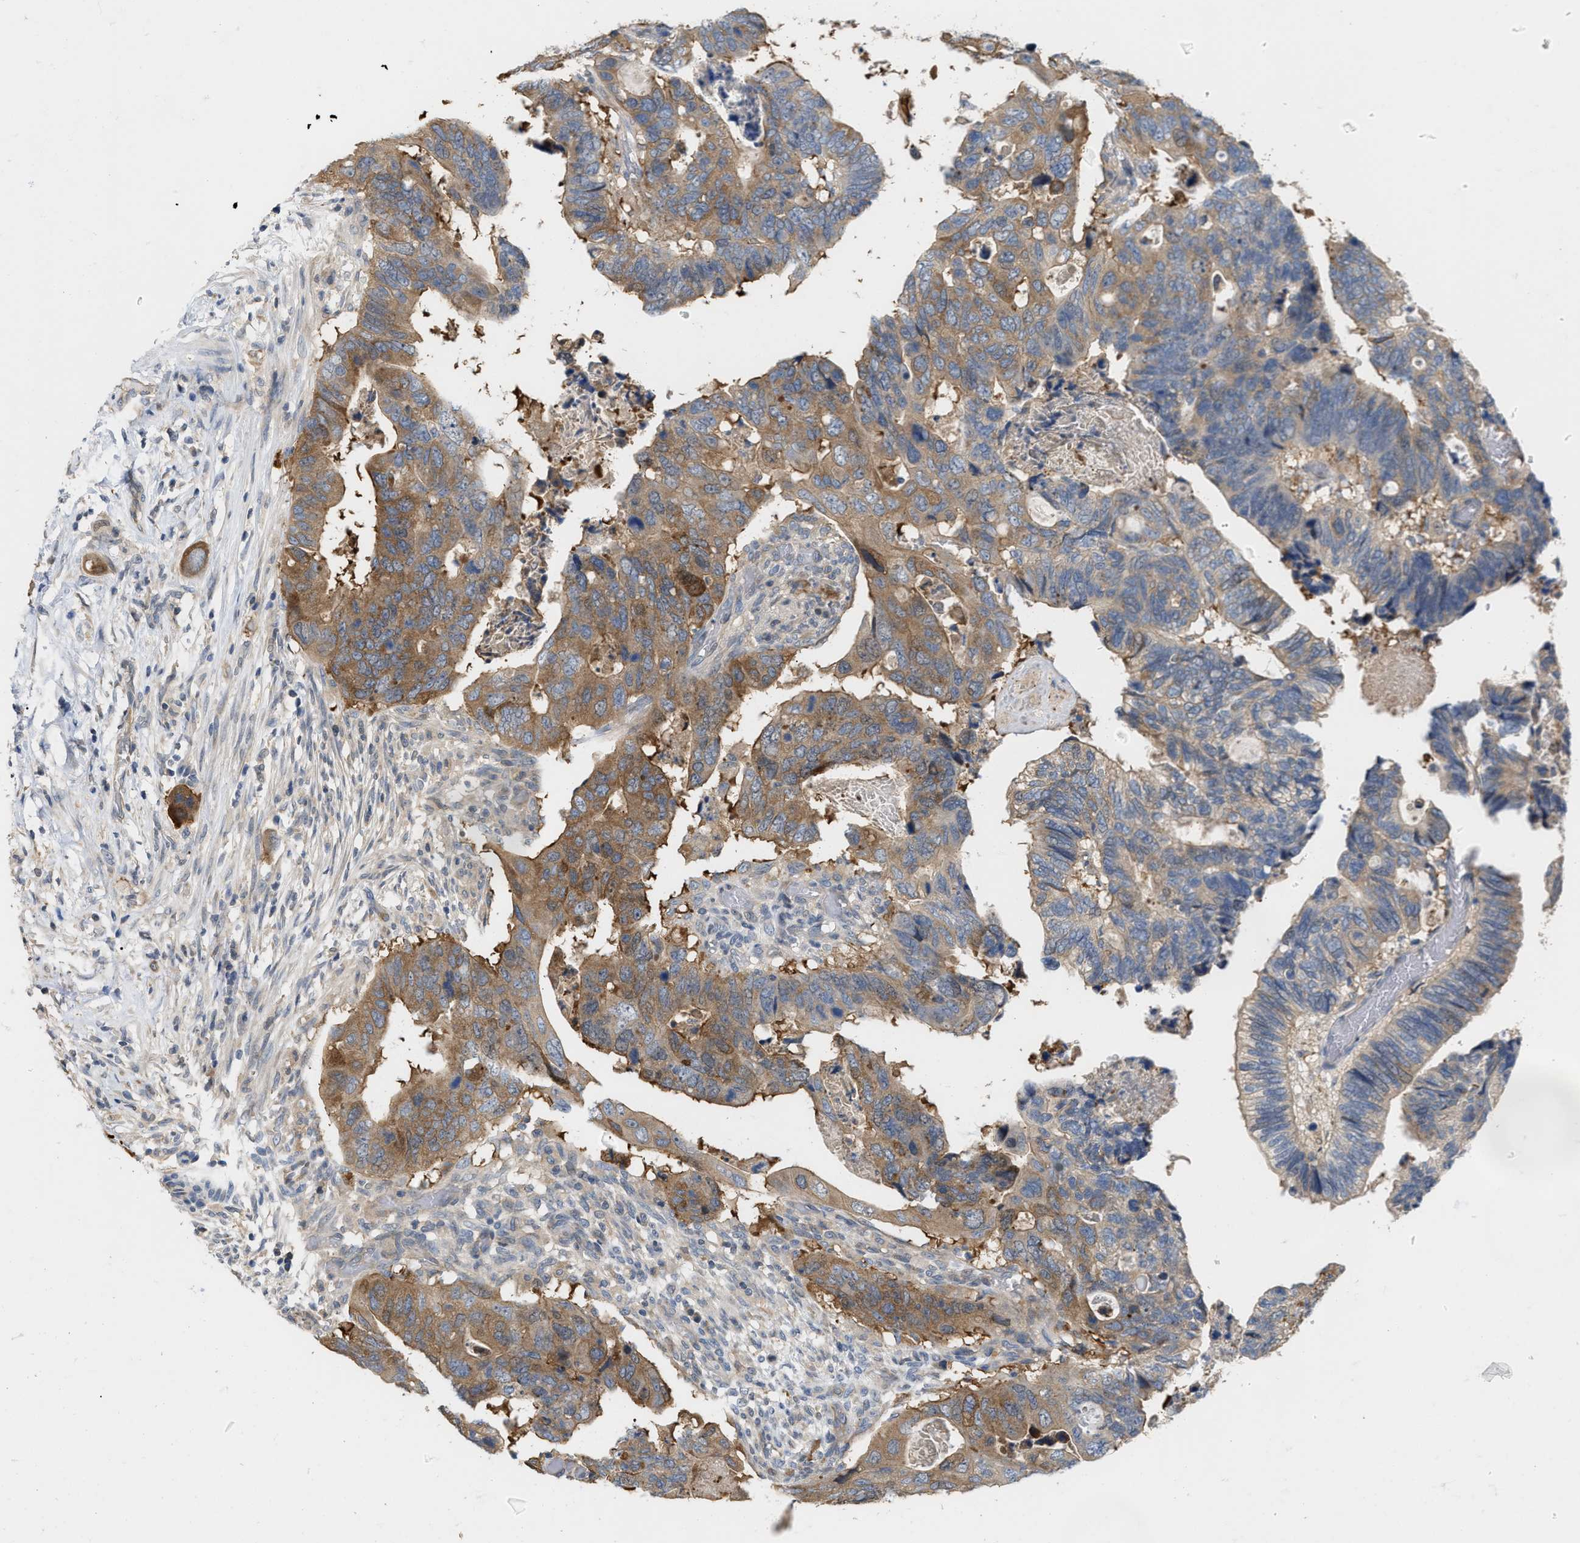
{"staining": {"intensity": "moderate", "quantity": ">75%", "location": "cytoplasmic/membranous"}, "tissue": "colorectal cancer", "cell_type": "Tumor cells", "image_type": "cancer", "snomed": [{"axis": "morphology", "description": "Adenocarcinoma, NOS"}, {"axis": "topography", "description": "Rectum"}], "caption": "The micrograph reveals a brown stain indicating the presence of a protein in the cytoplasmic/membranous of tumor cells in adenocarcinoma (colorectal). Nuclei are stained in blue.", "gene": "CSNK1A1", "patient": {"sex": "male", "age": 53}}